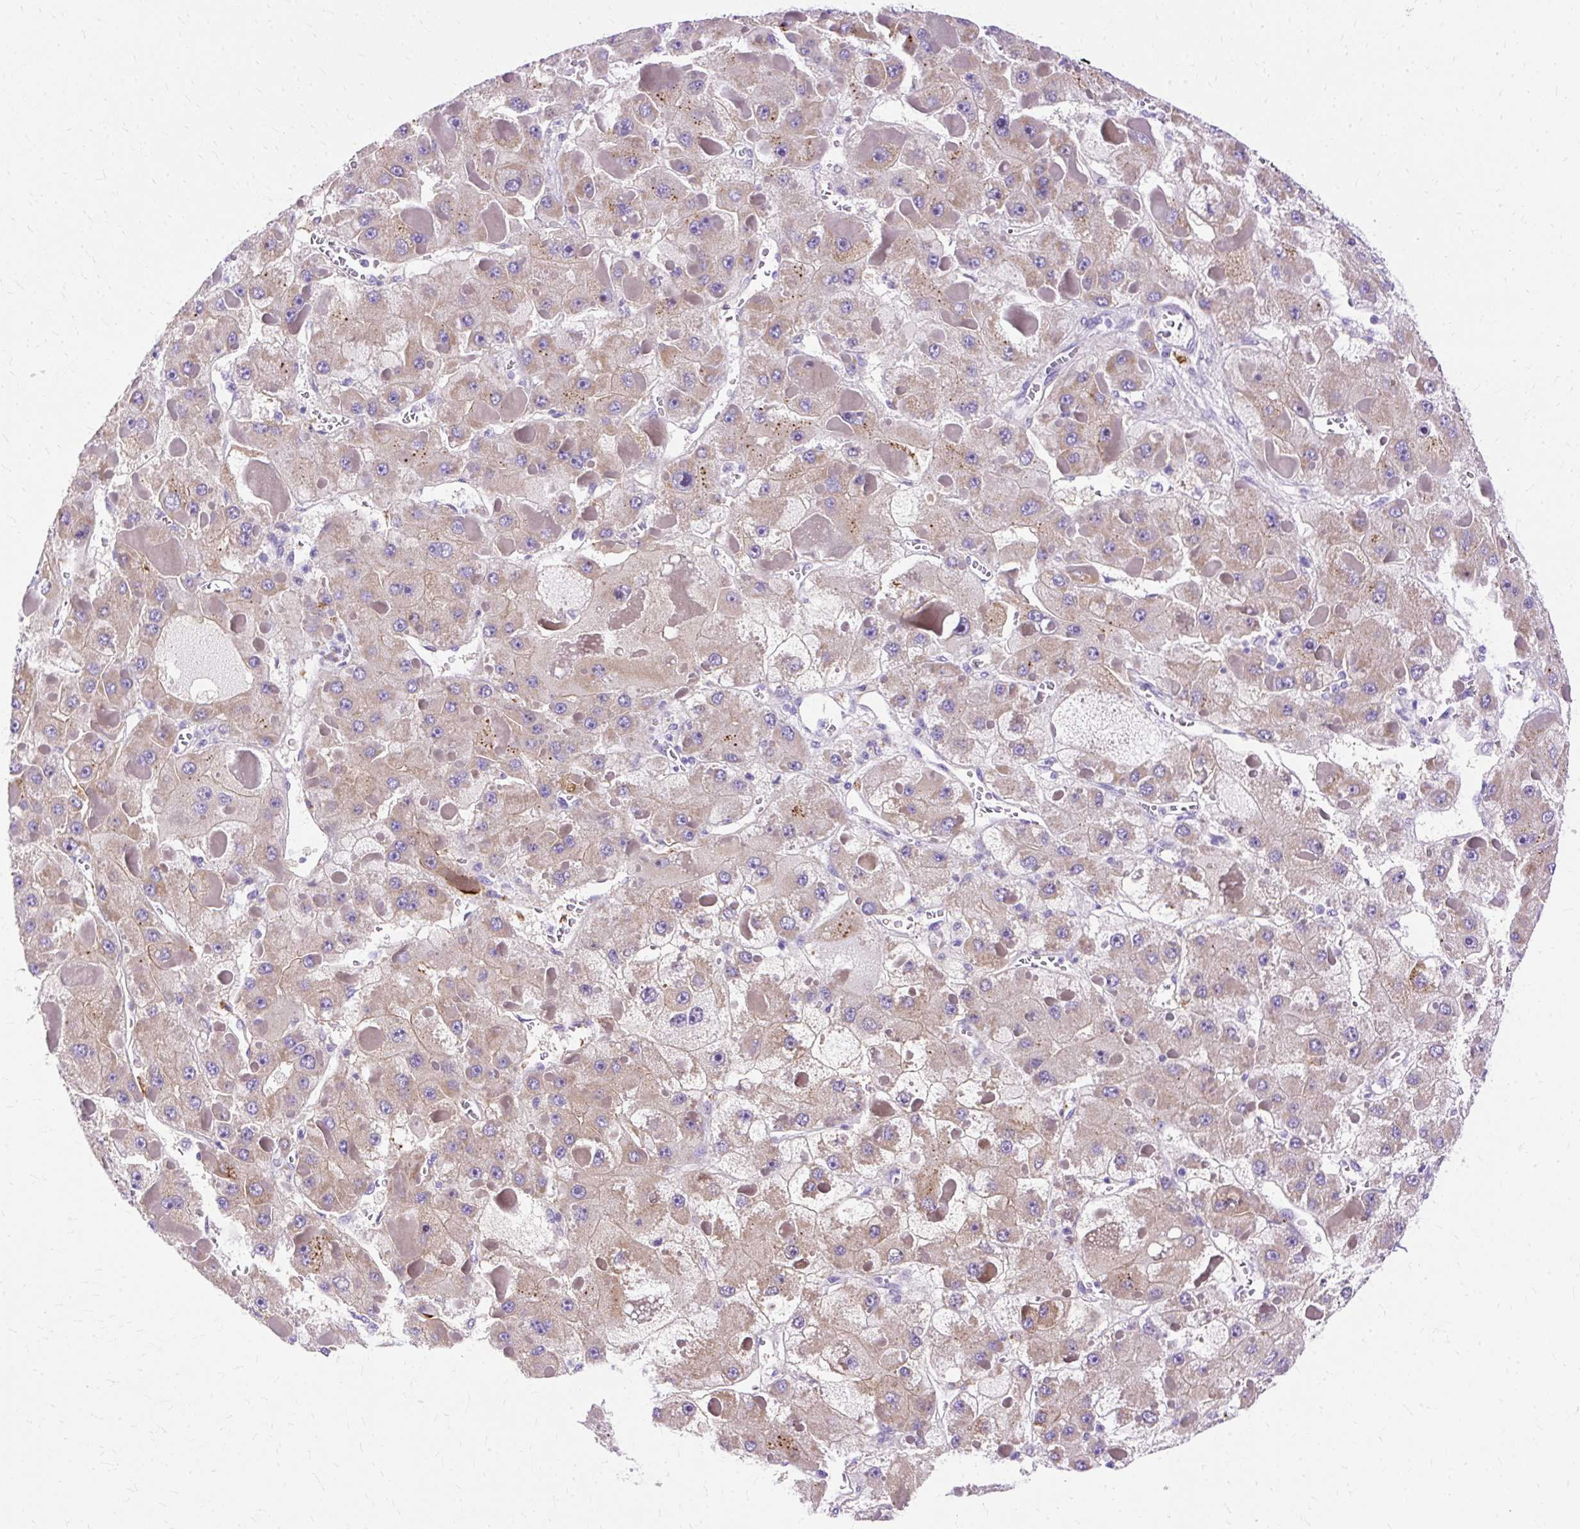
{"staining": {"intensity": "weak", "quantity": "<25%", "location": "cytoplasmic/membranous"}, "tissue": "liver cancer", "cell_type": "Tumor cells", "image_type": "cancer", "snomed": [{"axis": "morphology", "description": "Carcinoma, Hepatocellular, NOS"}, {"axis": "topography", "description": "Liver"}], "caption": "High power microscopy photomicrograph of an IHC histopathology image of liver hepatocellular carcinoma, revealing no significant expression in tumor cells.", "gene": "MYO6", "patient": {"sex": "female", "age": 73}}